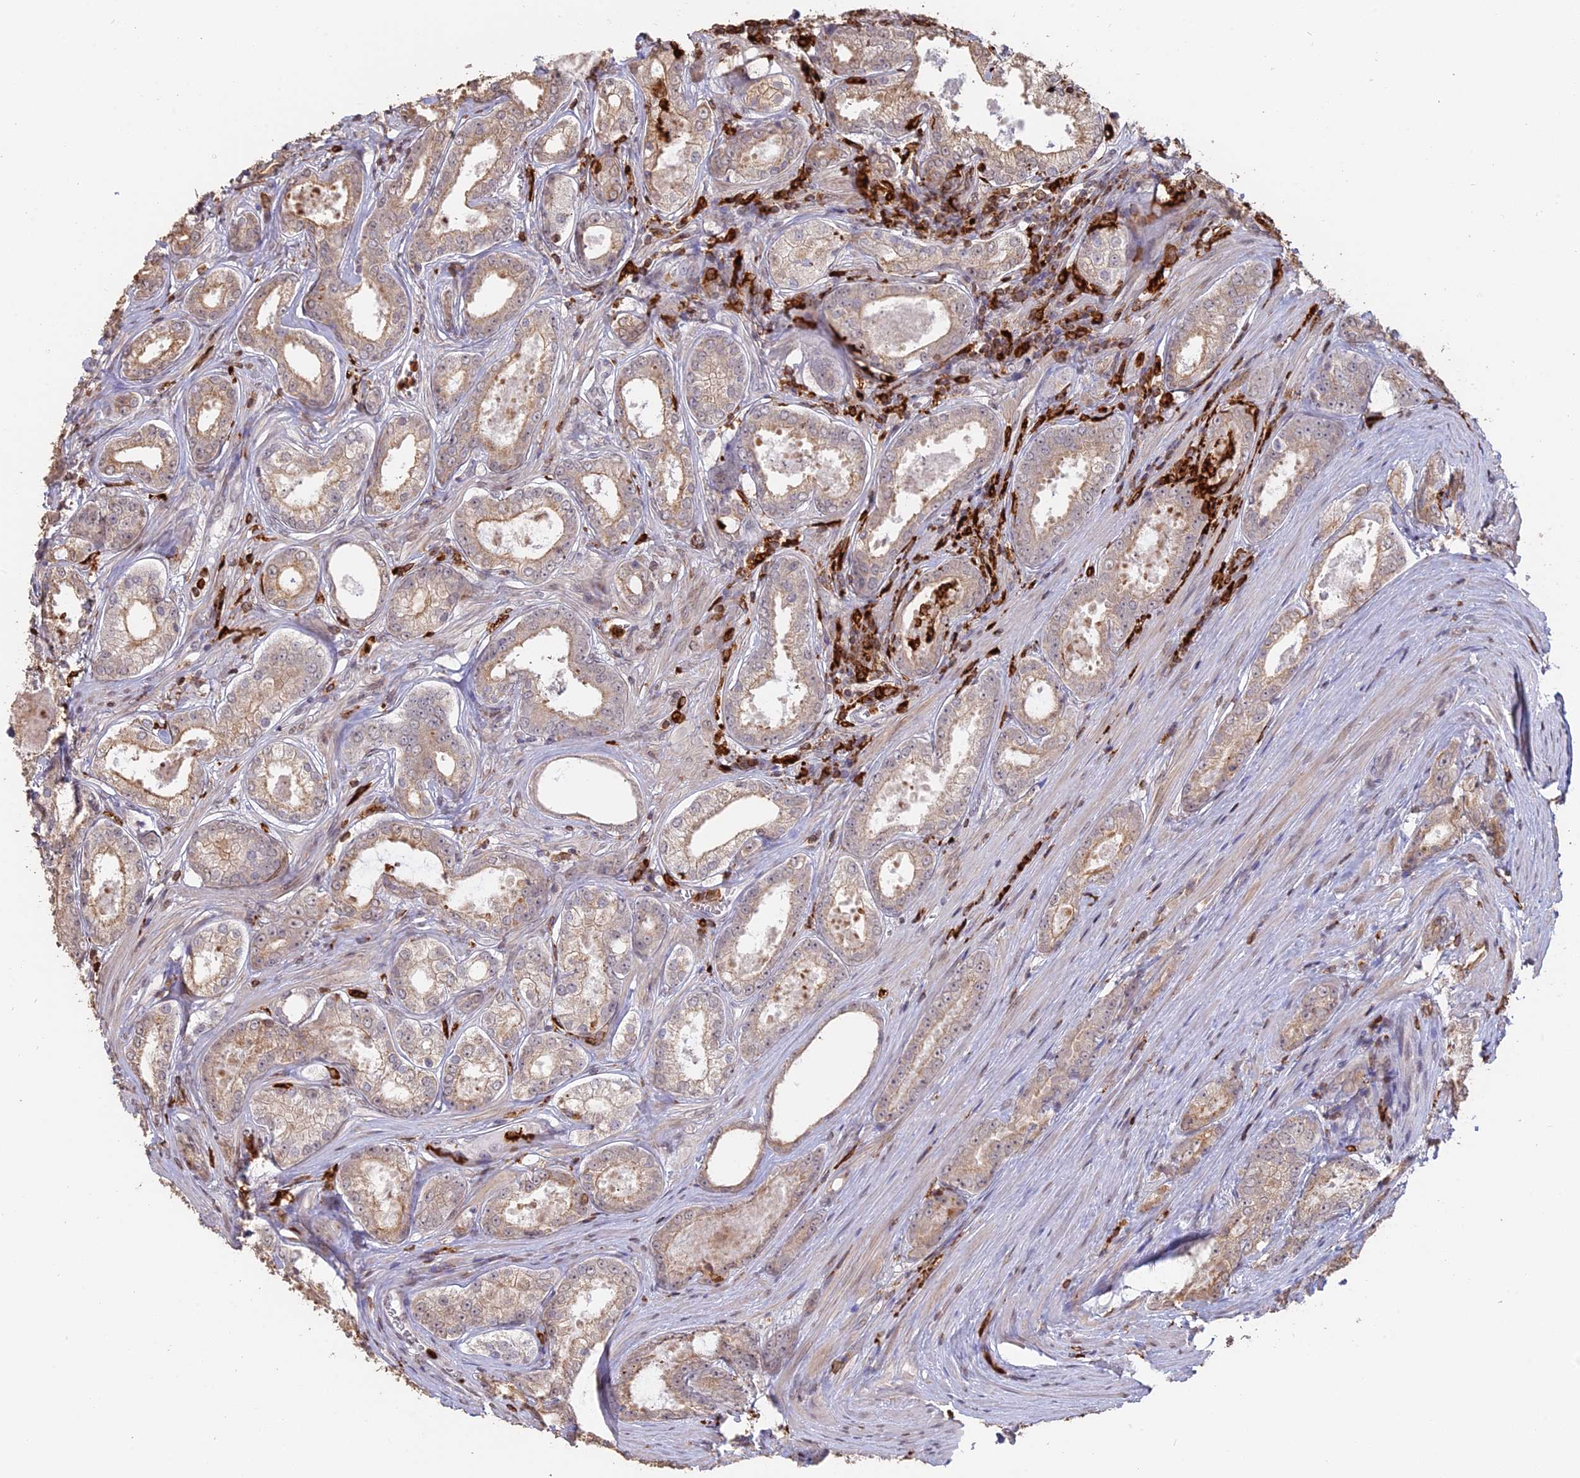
{"staining": {"intensity": "weak", "quantity": ">75%", "location": "cytoplasmic/membranous"}, "tissue": "prostate cancer", "cell_type": "Tumor cells", "image_type": "cancer", "snomed": [{"axis": "morphology", "description": "Adenocarcinoma, Low grade"}, {"axis": "topography", "description": "Prostate"}], "caption": "Immunohistochemistry (IHC) of prostate cancer (adenocarcinoma (low-grade)) exhibits low levels of weak cytoplasmic/membranous expression in approximately >75% of tumor cells.", "gene": "APOBR", "patient": {"sex": "male", "age": 68}}